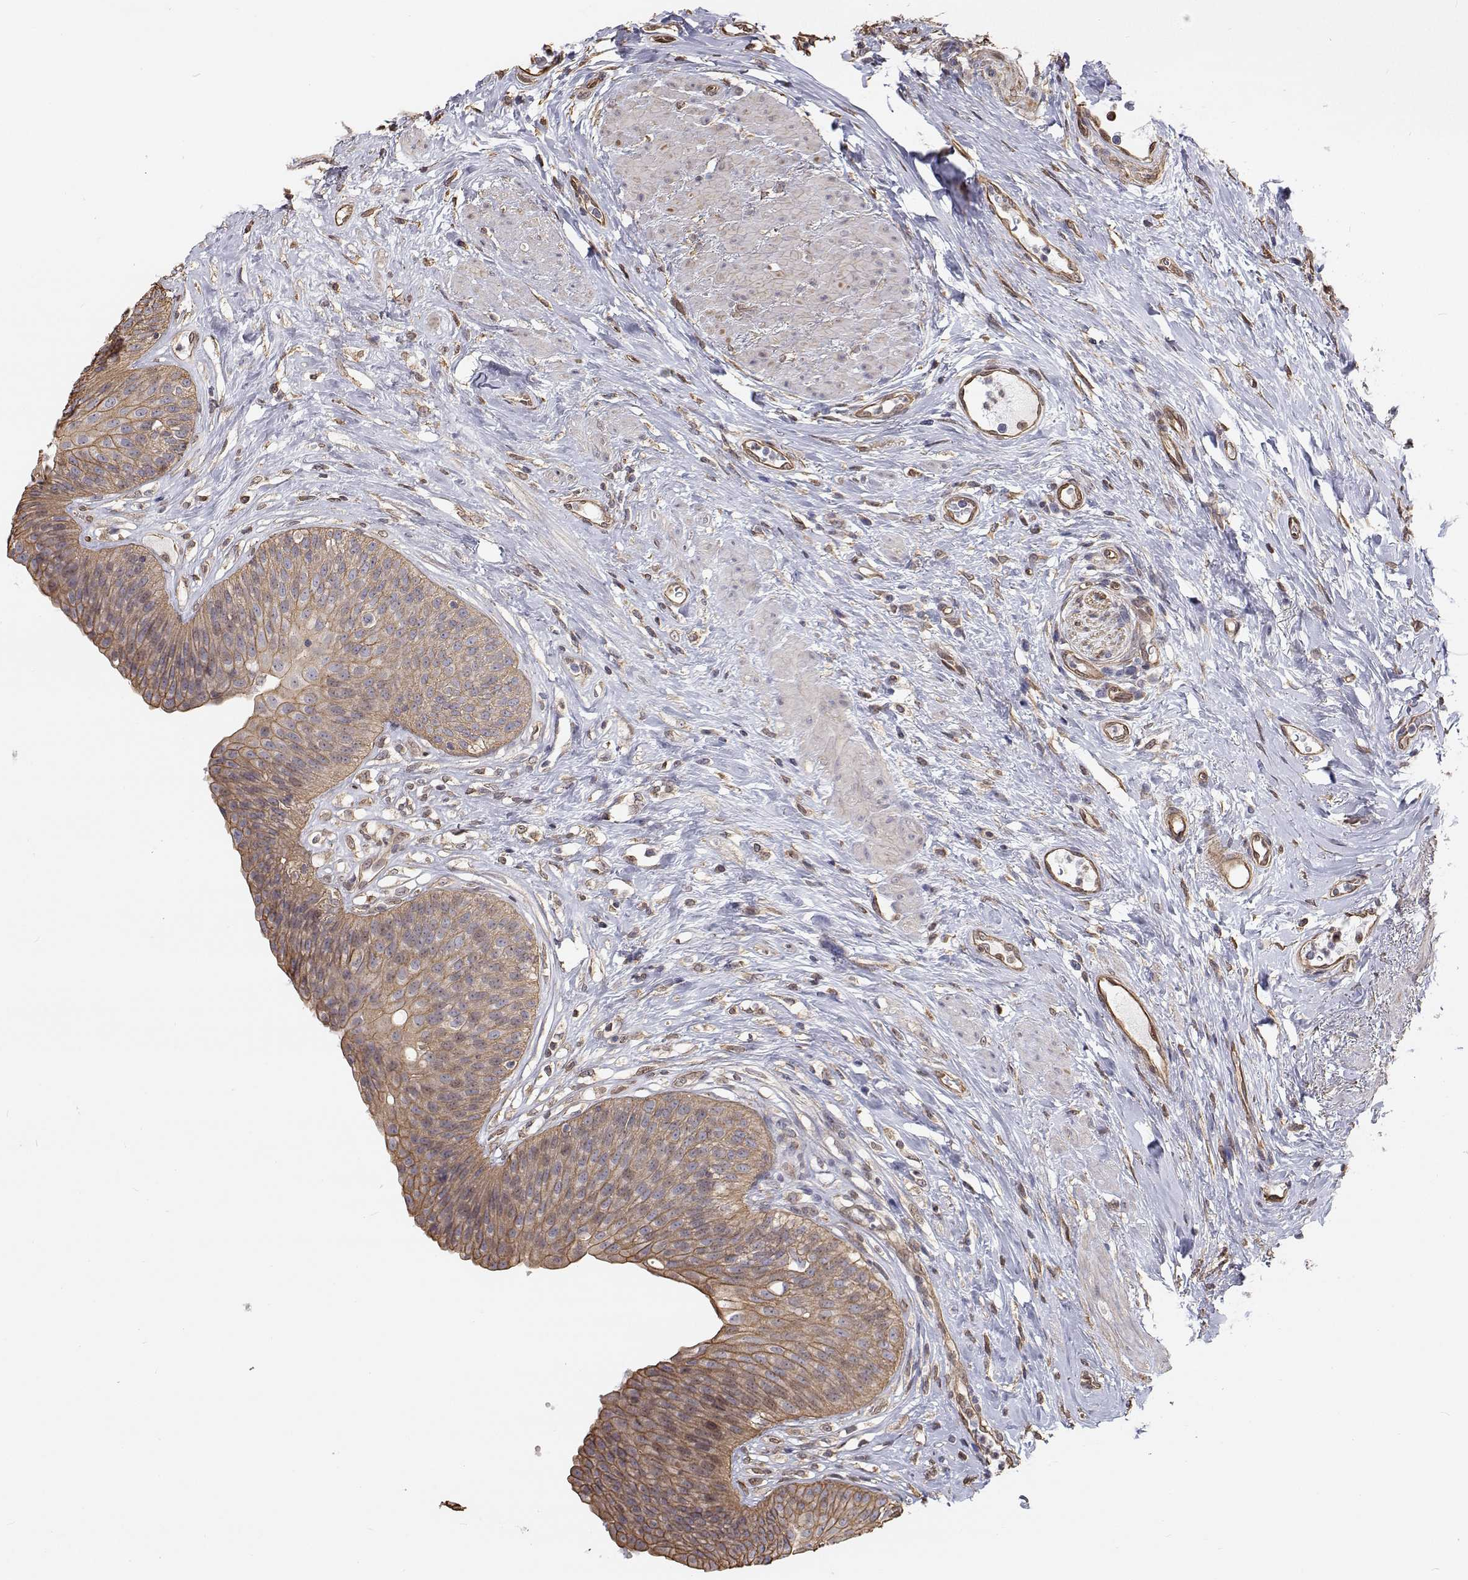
{"staining": {"intensity": "weak", "quantity": "25%-75%", "location": "cytoplasmic/membranous"}, "tissue": "urinary bladder", "cell_type": "Urothelial cells", "image_type": "normal", "snomed": [{"axis": "morphology", "description": "Normal tissue, NOS"}, {"axis": "topography", "description": "Urinary bladder"}], "caption": "IHC of unremarkable human urinary bladder shows low levels of weak cytoplasmic/membranous positivity in about 25%-75% of urothelial cells. The protein of interest is stained brown, and the nuclei are stained in blue (DAB IHC with brightfield microscopy, high magnification).", "gene": "GSDMA", "patient": {"sex": "female", "age": 56}}